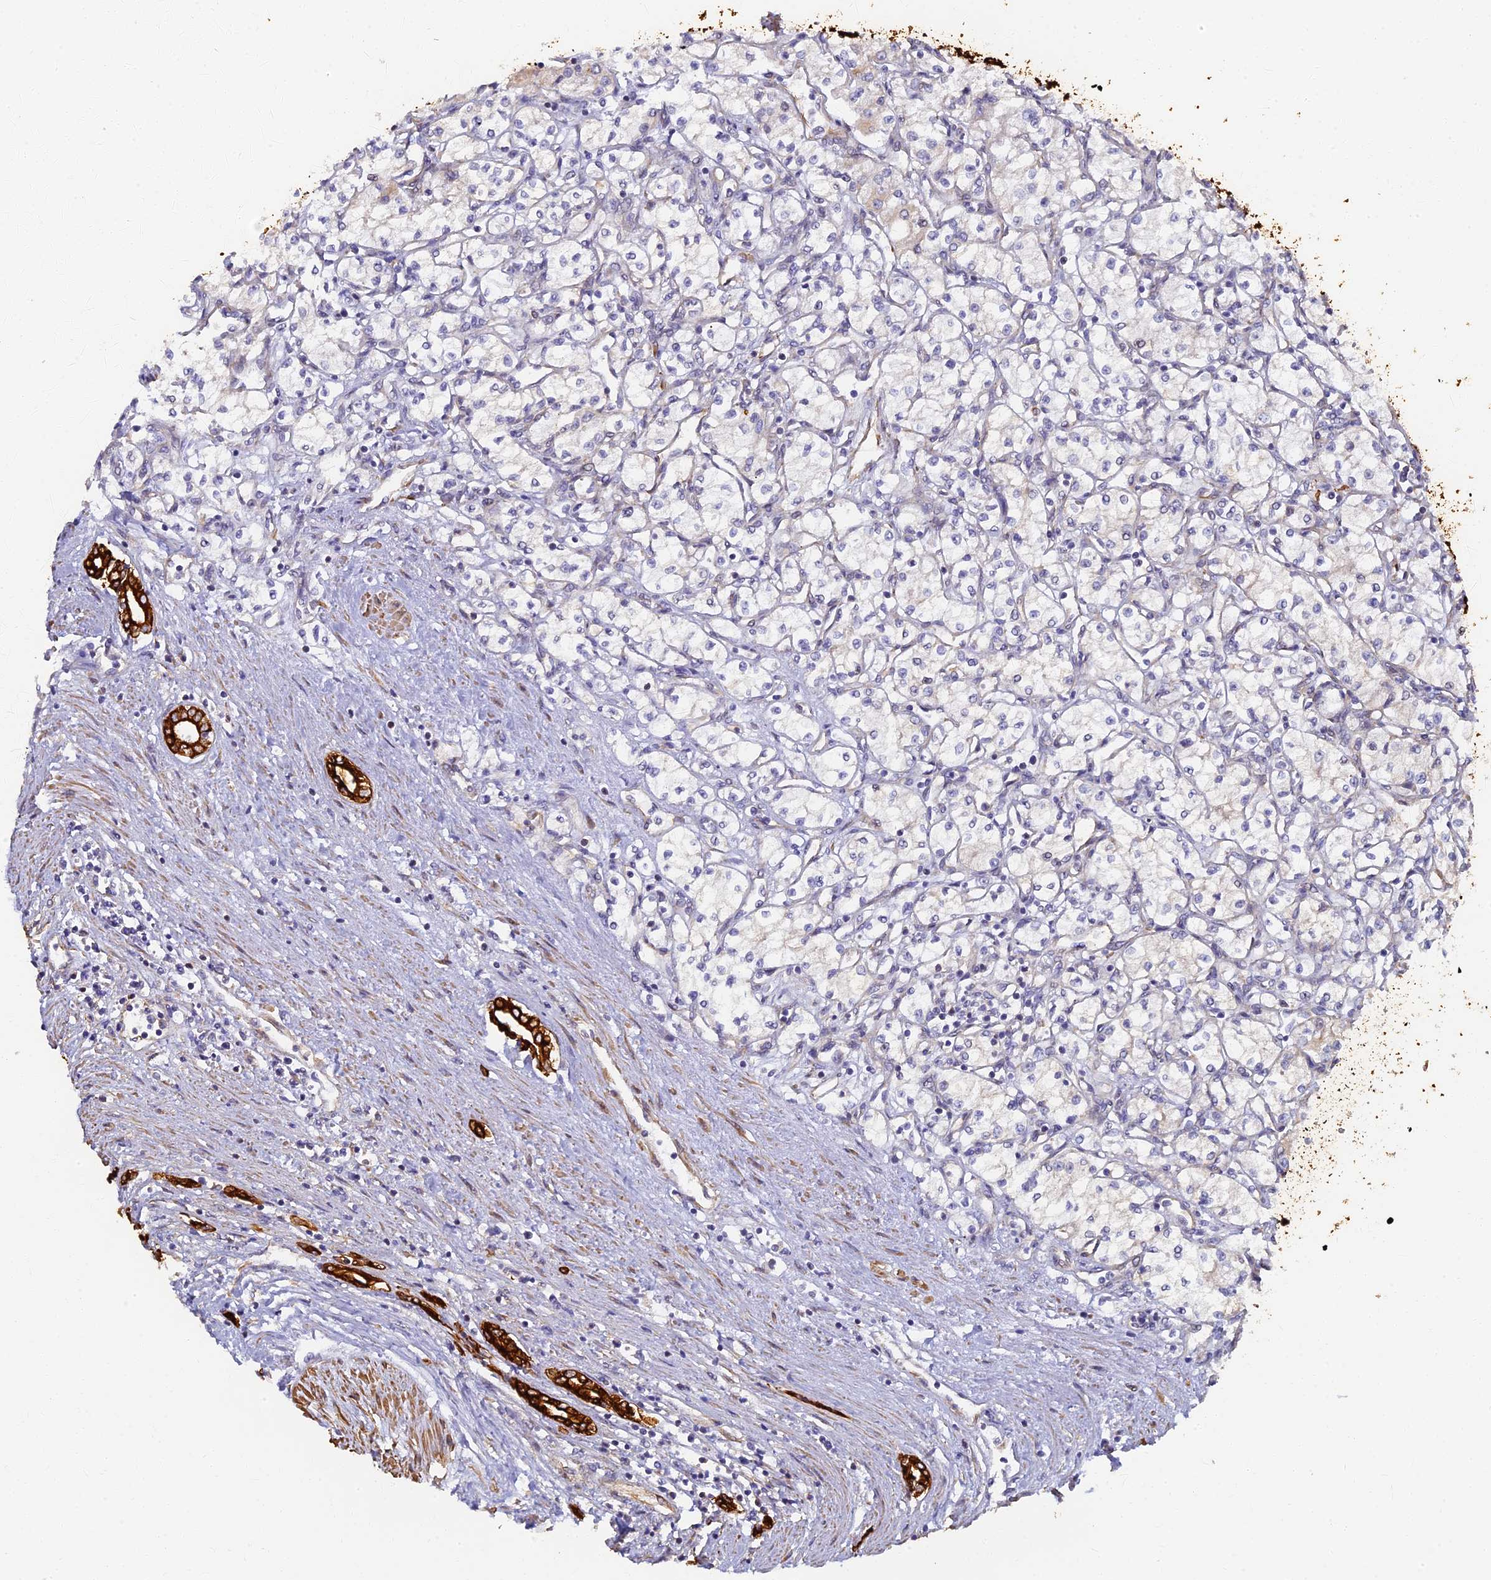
{"staining": {"intensity": "negative", "quantity": "none", "location": "none"}, "tissue": "renal cancer", "cell_type": "Tumor cells", "image_type": "cancer", "snomed": [{"axis": "morphology", "description": "Adenocarcinoma, NOS"}, {"axis": "topography", "description": "Kidney"}], "caption": "IHC histopathology image of neoplastic tissue: human adenocarcinoma (renal) stained with DAB (3,3'-diaminobenzidine) exhibits no significant protein staining in tumor cells.", "gene": "LRRC57", "patient": {"sex": "male", "age": 59}}